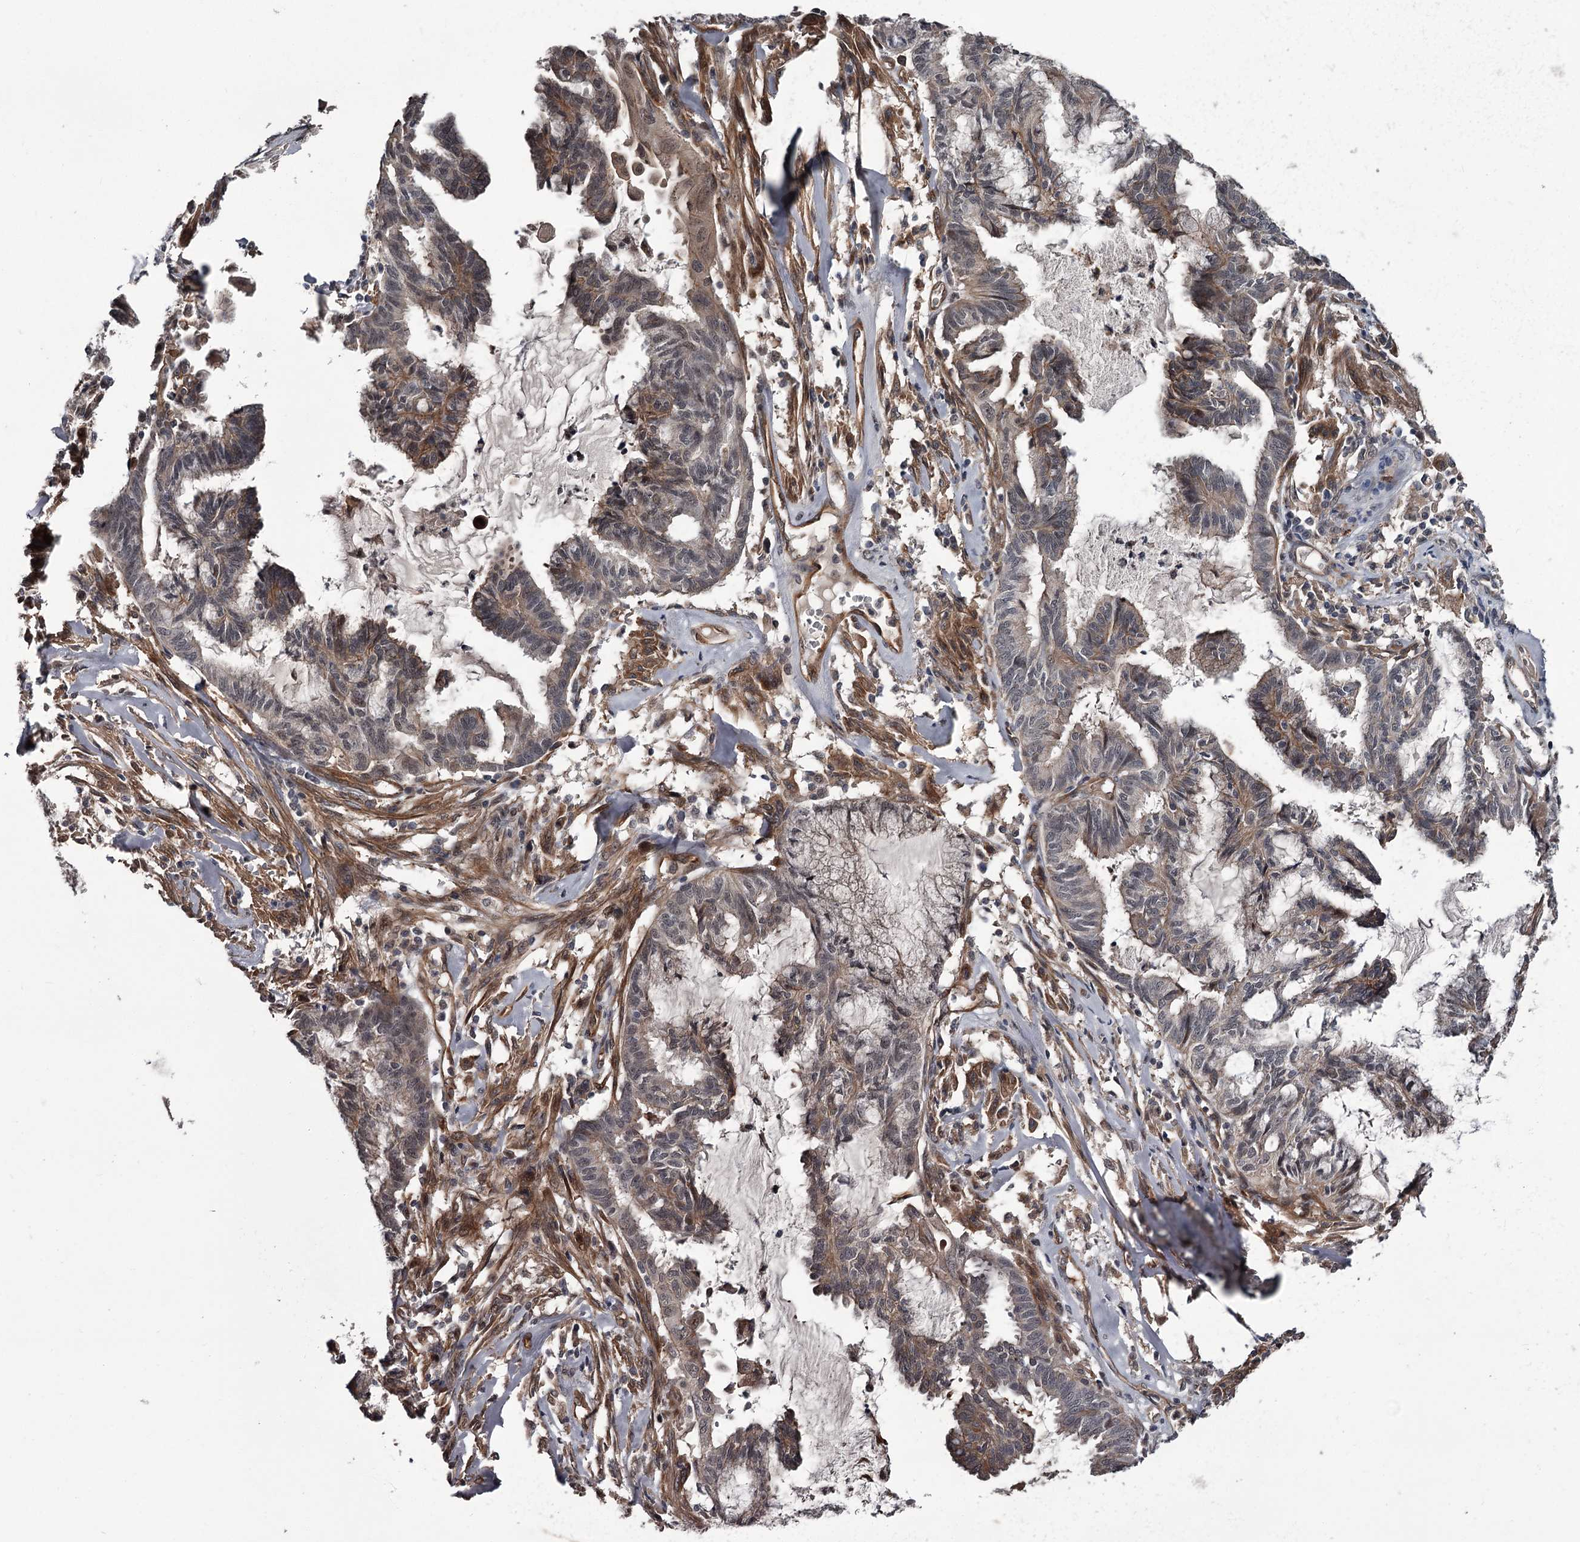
{"staining": {"intensity": "weak", "quantity": "<25%", "location": "cytoplasmic/membranous"}, "tissue": "endometrial cancer", "cell_type": "Tumor cells", "image_type": "cancer", "snomed": [{"axis": "morphology", "description": "Adenocarcinoma, NOS"}, {"axis": "topography", "description": "Endometrium"}], "caption": "This image is of endometrial cancer stained with IHC to label a protein in brown with the nuclei are counter-stained blue. There is no staining in tumor cells.", "gene": "CDC42EP2", "patient": {"sex": "female", "age": 86}}